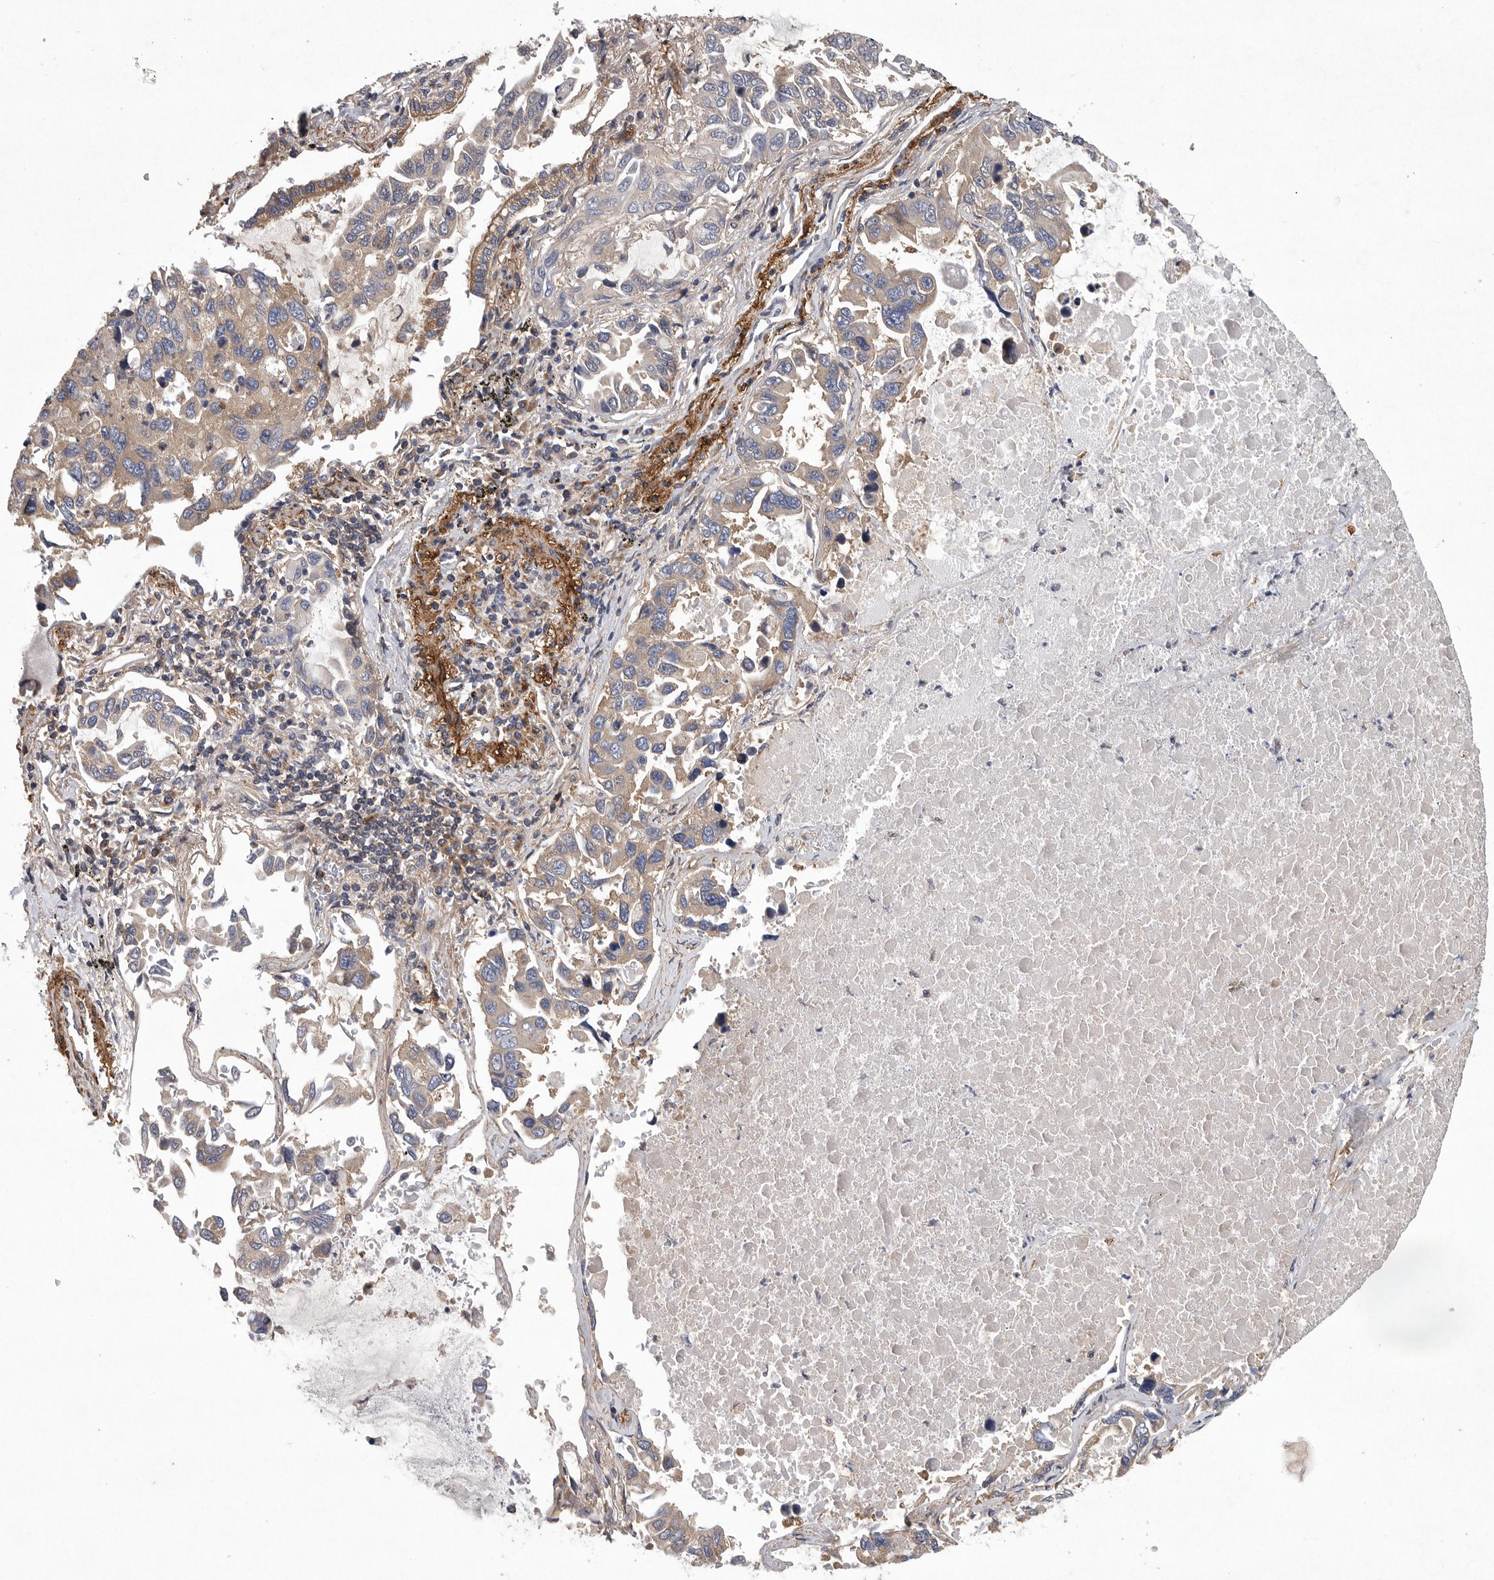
{"staining": {"intensity": "negative", "quantity": "none", "location": "none"}, "tissue": "lung cancer", "cell_type": "Tumor cells", "image_type": "cancer", "snomed": [{"axis": "morphology", "description": "Adenocarcinoma, NOS"}, {"axis": "topography", "description": "Lung"}], "caption": "Photomicrograph shows no significant protein expression in tumor cells of adenocarcinoma (lung). (Stains: DAB IHC with hematoxylin counter stain, Microscopy: brightfield microscopy at high magnification).", "gene": "OXR1", "patient": {"sex": "male", "age": 64}}